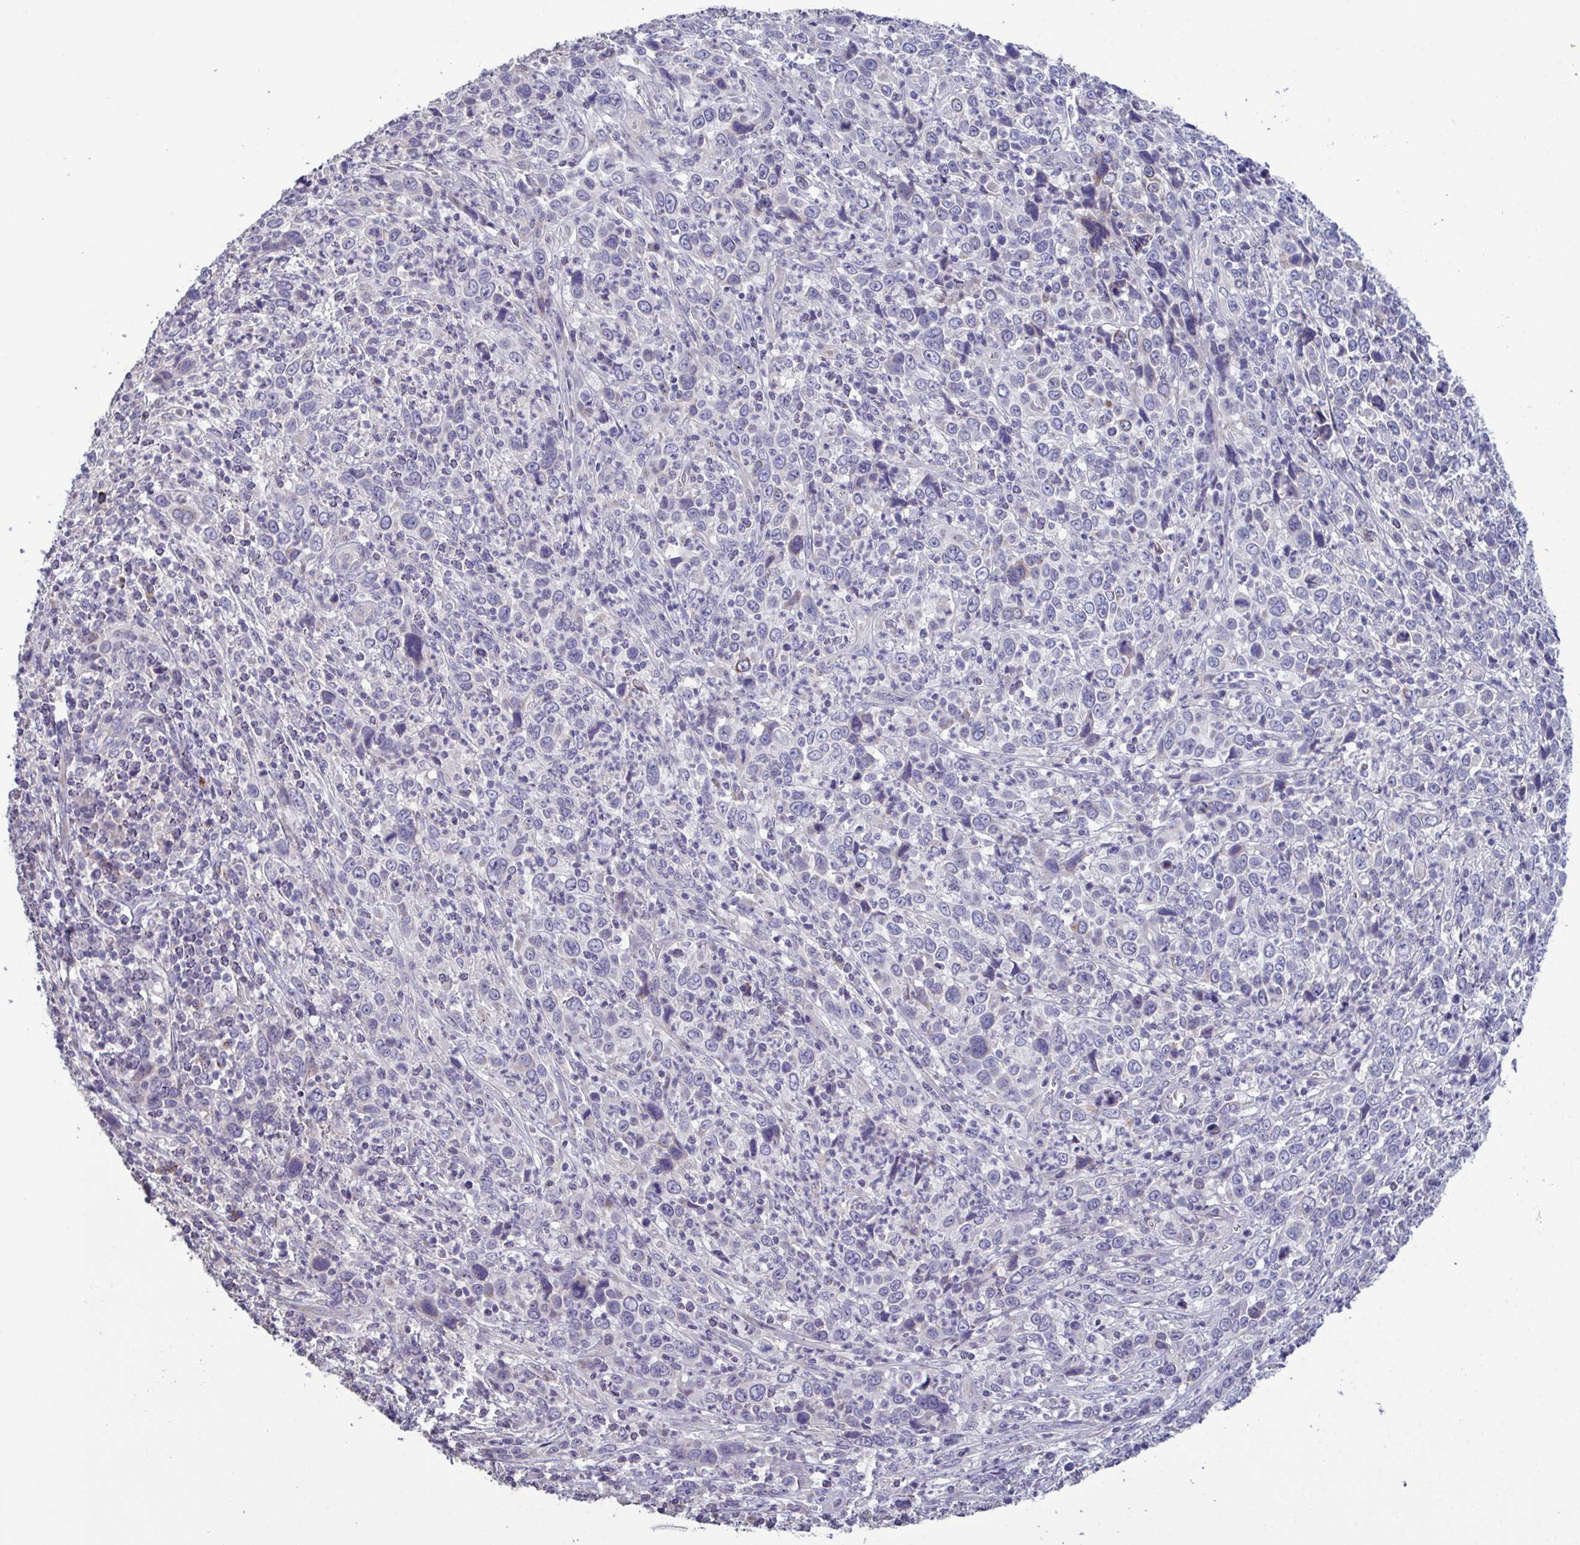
{"staining": {"intensity": "negative", "quantity": "none", "location": "none"}, "tissue": "cervical cancer", "cell_type": "Tumor cells", "image_type": "cancer", "snomed": [{"axis": "morphology", "description": "Squamous cell carcinoma, NOS"}, {"axis": "topography", "description": "Cervix"}], "caption": "Micrograph shows no significant protein staining in tumor cells of squamous cell carcinoma (cervical). (DAB immunohistochemistry (IHC) with hematoxylin counter stain).", "gene": "GLDC", "patient": {"sex": "female", "age": 46}}